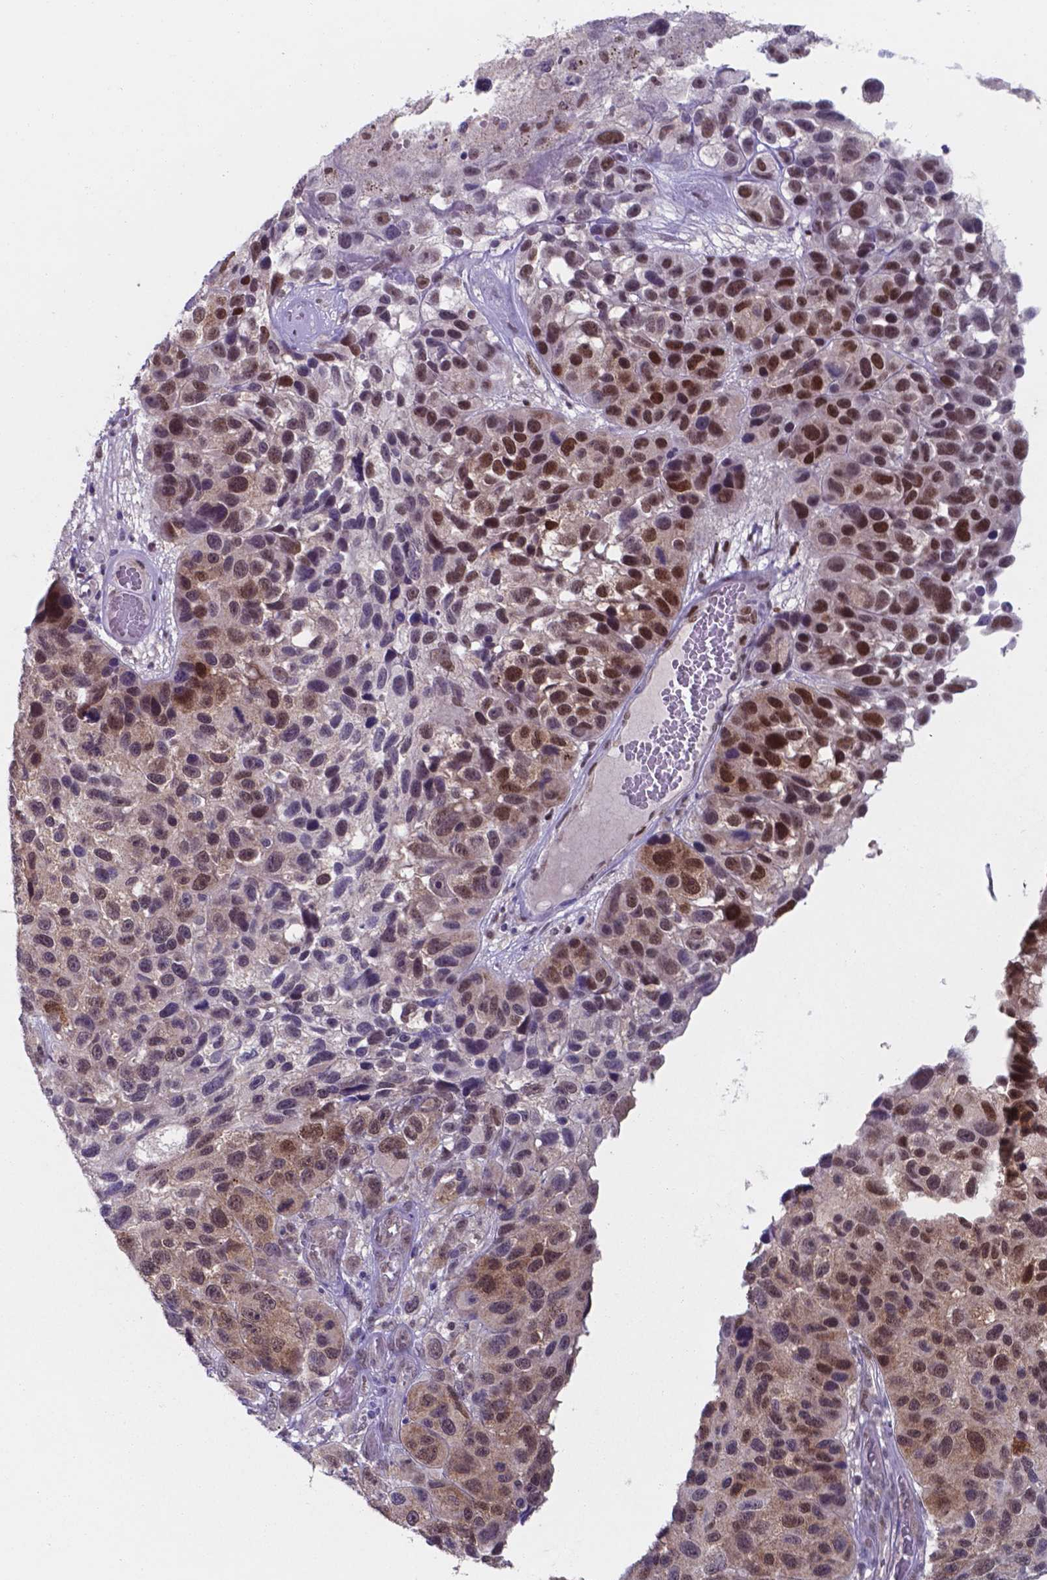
{"staining": {"intensity": "strong", "quantity": "25%-75%", "location": "nuclear"}, "tissue": "melanoma", "cell_type": "Tumor cells", "image_type": "cancer", "snomed": [{"axis": "morphology", "description": "Malignant melanoma, NOS"}, {"axis": "topography", "description": "Skin"}], "caption": "This image shows immunohistochemistry staining of human melanoma, with high strong nuclear staining in approximately 25%-75% of tumor cells.", "gene": "UBE2E2", "patient": {"sex": "male", "age": 53}}